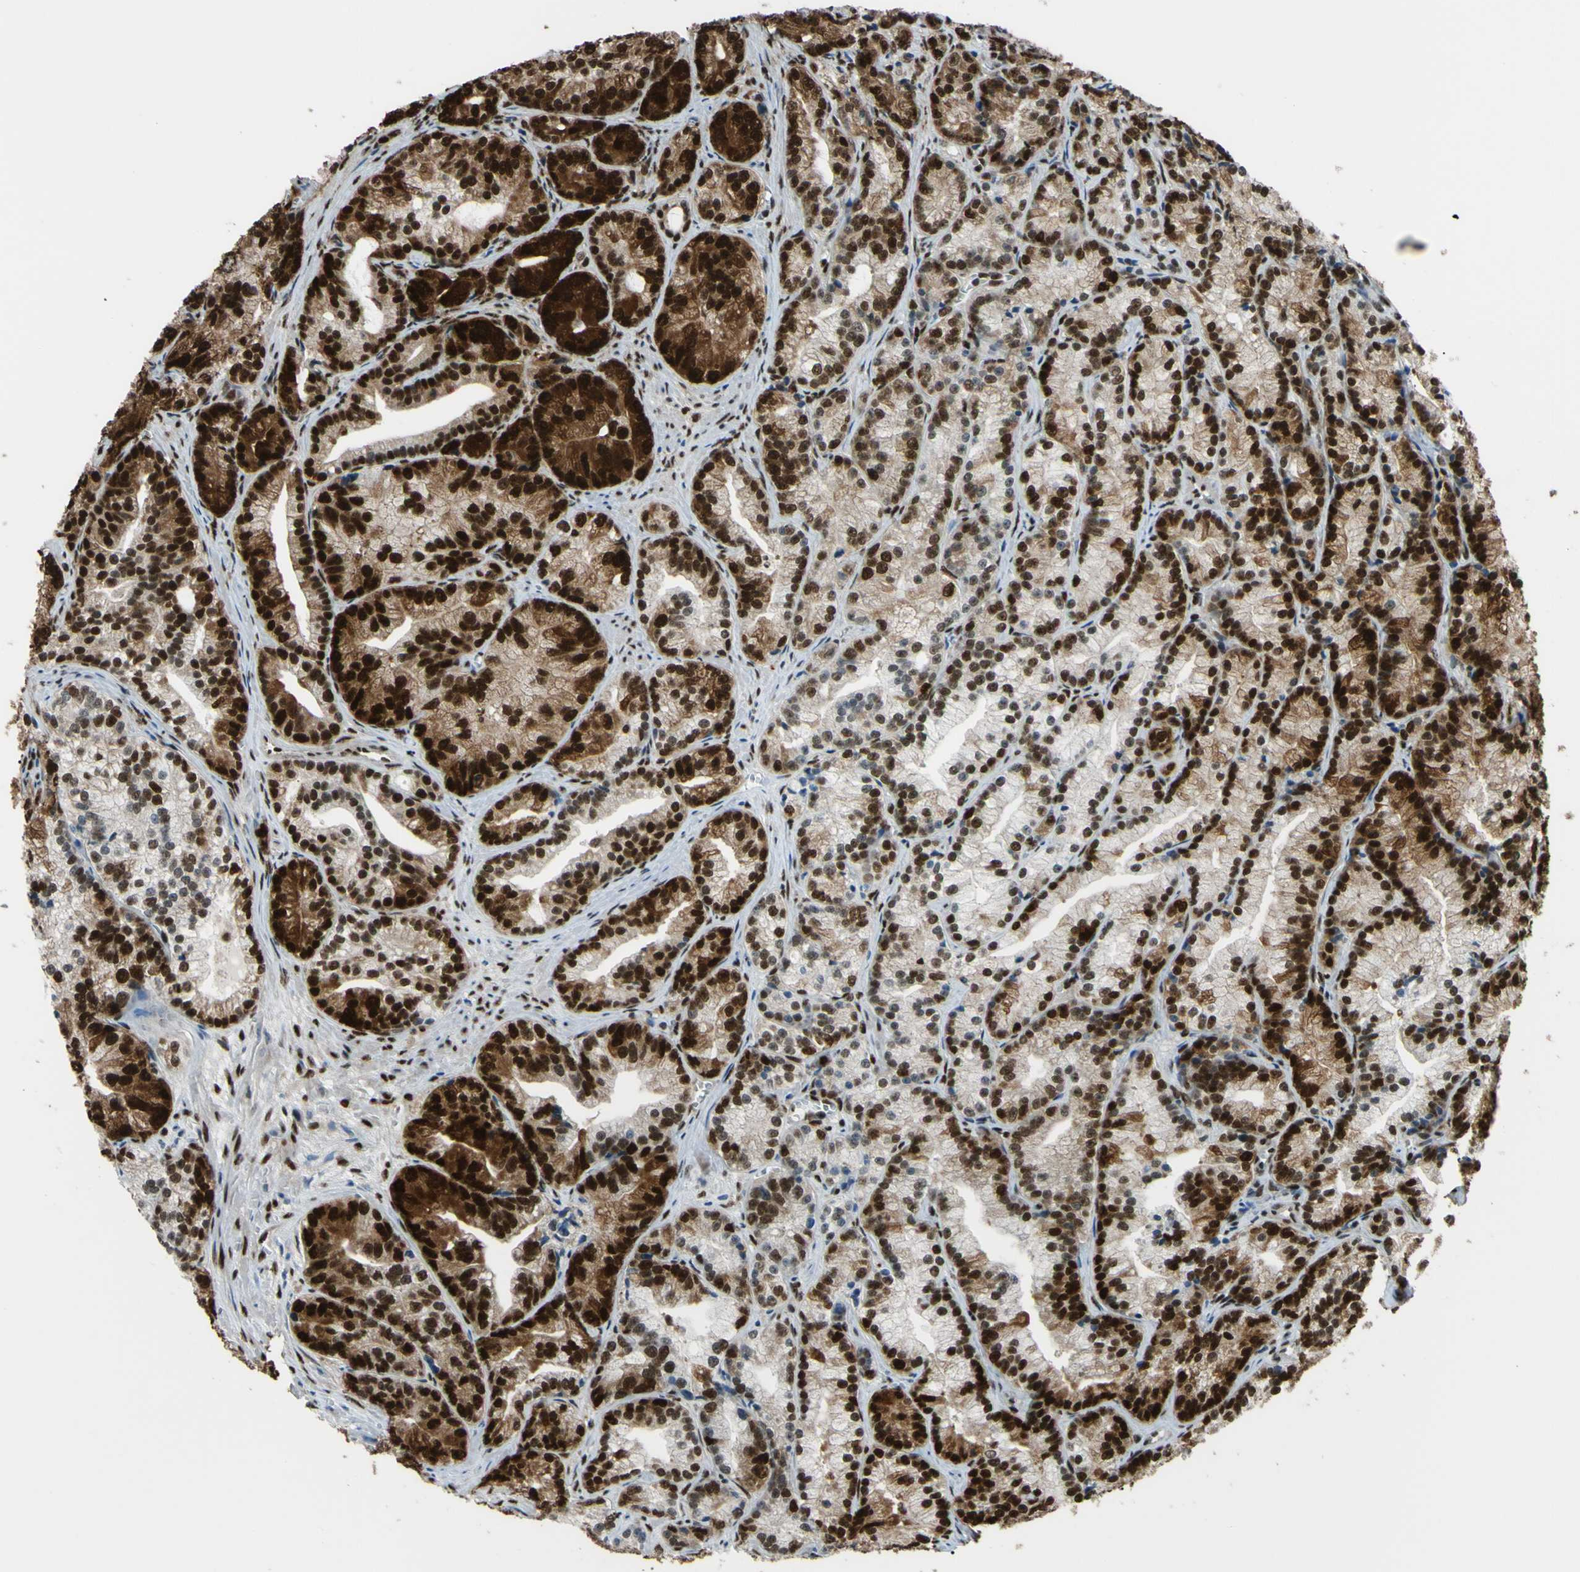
{"staining": {"intensity": "strong", "quantity": ">75%", "location": "cytoplasmic/membranous,nuclear"}, "tissue": "prostate cancer", "cell_type": "Tumor cells", "image_type": "cancer", "snomed": [{"axis": "morphology", "description": "Adenocarcinoma, Low grade"}, {"axis": "topography", "description": "Prostate"}], "caption": "IHC of human prostate cancer (low-grade adenocarcinoma) reveals high levels of strong cytoplasmic/membranous and nuclear expression in about >75% of tumor cells.", "gene": "FKBP5", "patient": {"sex": "male", "age": 89}}